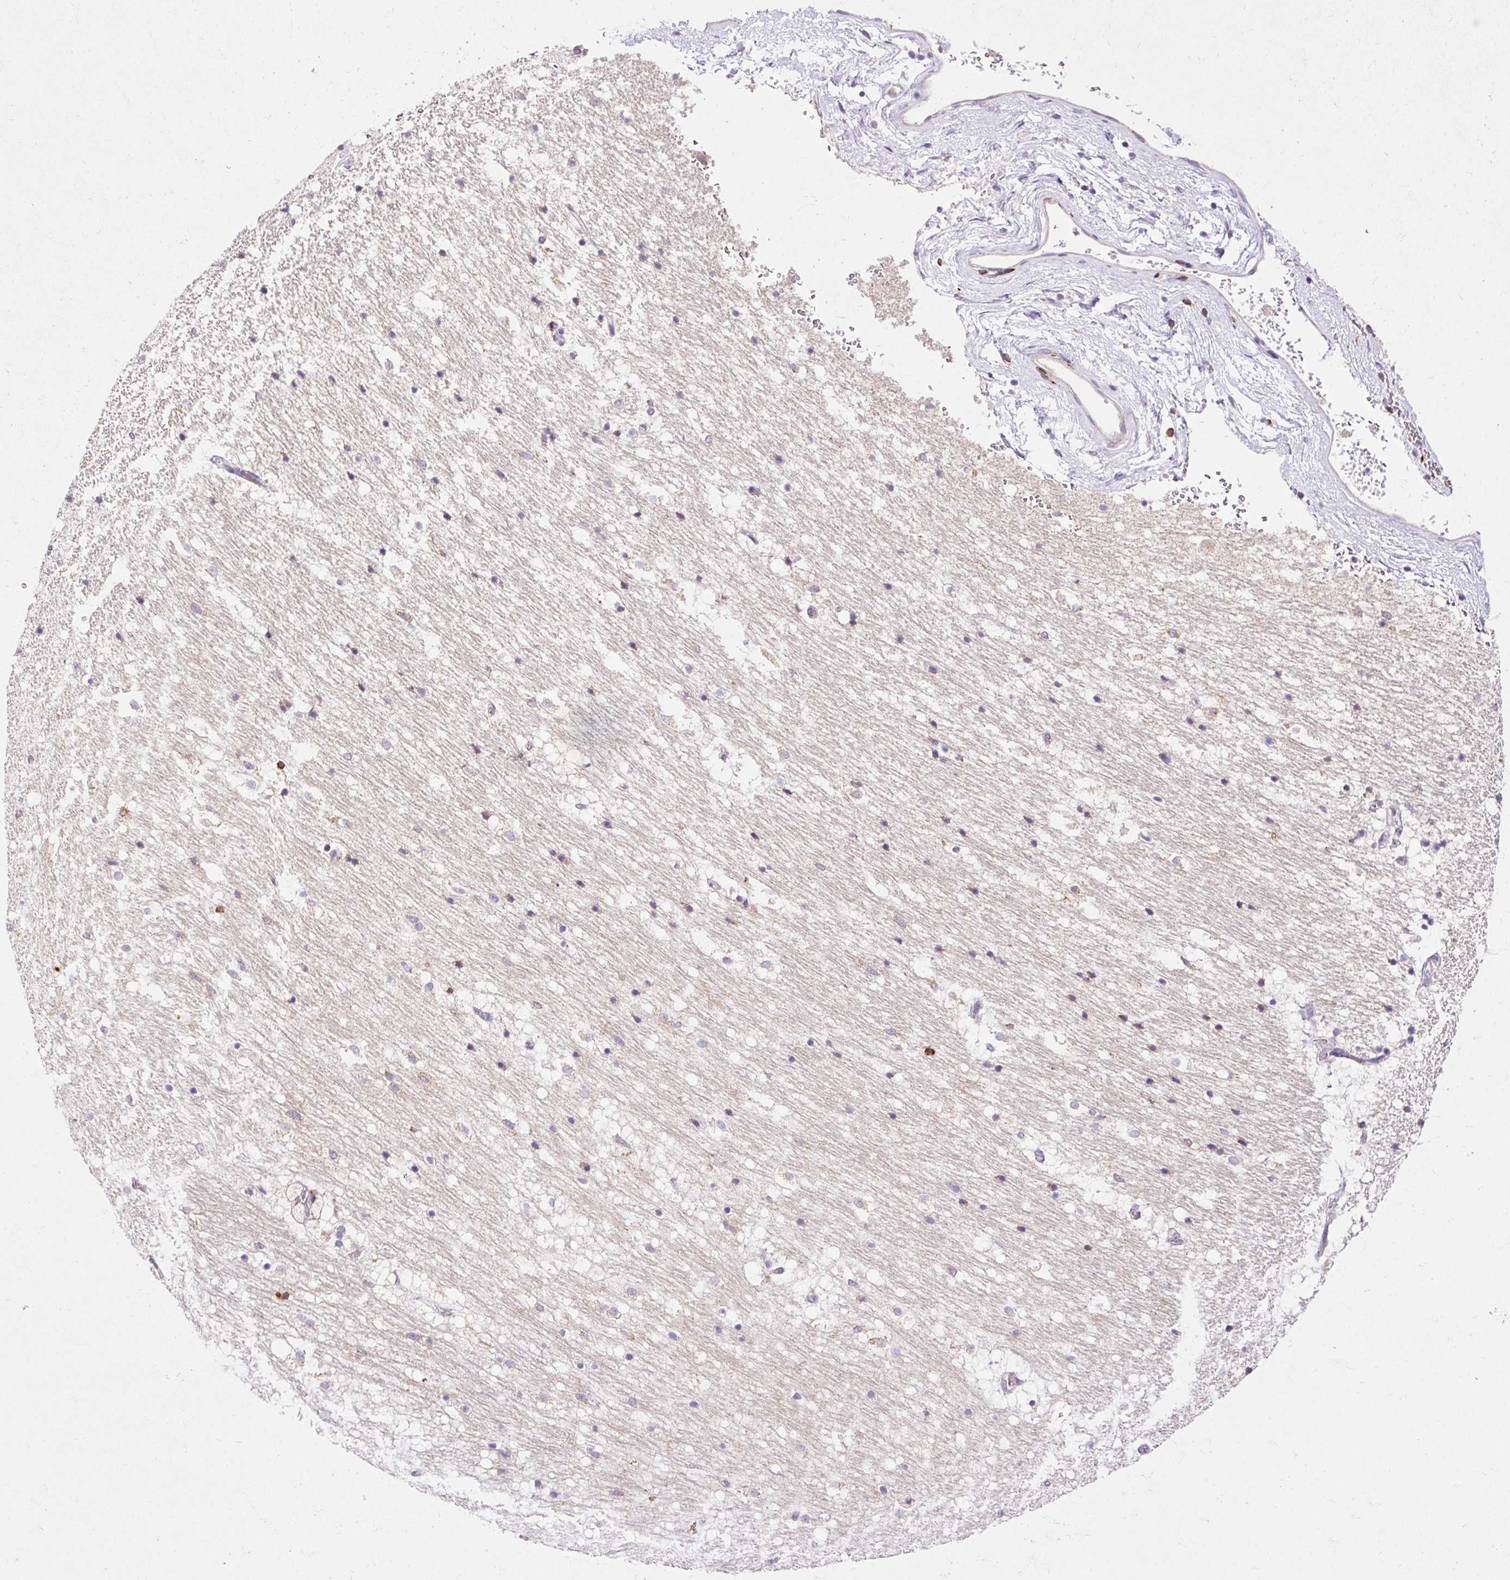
{"staining": {"intensity": "negative", "quantity": "none", "location": "none"}, "tissue": "caudate", "cell_type": "Glial cells", "image_type": "normal", "snomed": [{"axis": "morphology", "description": "Normal tissue, NOS"}, {"axis": "topography", "description": "Lateral ventricle wall"}], "caption": "Immunohistochemistry (IHC) micrograph of unremarkable caudate: human caudate stained with DAB (3,3'-diaminobenzidine) demonstrates no significant protein staining in glial cells. (DAB immunohistochemistry, high magnification).", "gene": "IMMT", "patient": {"sex": "male", "age": 37}}